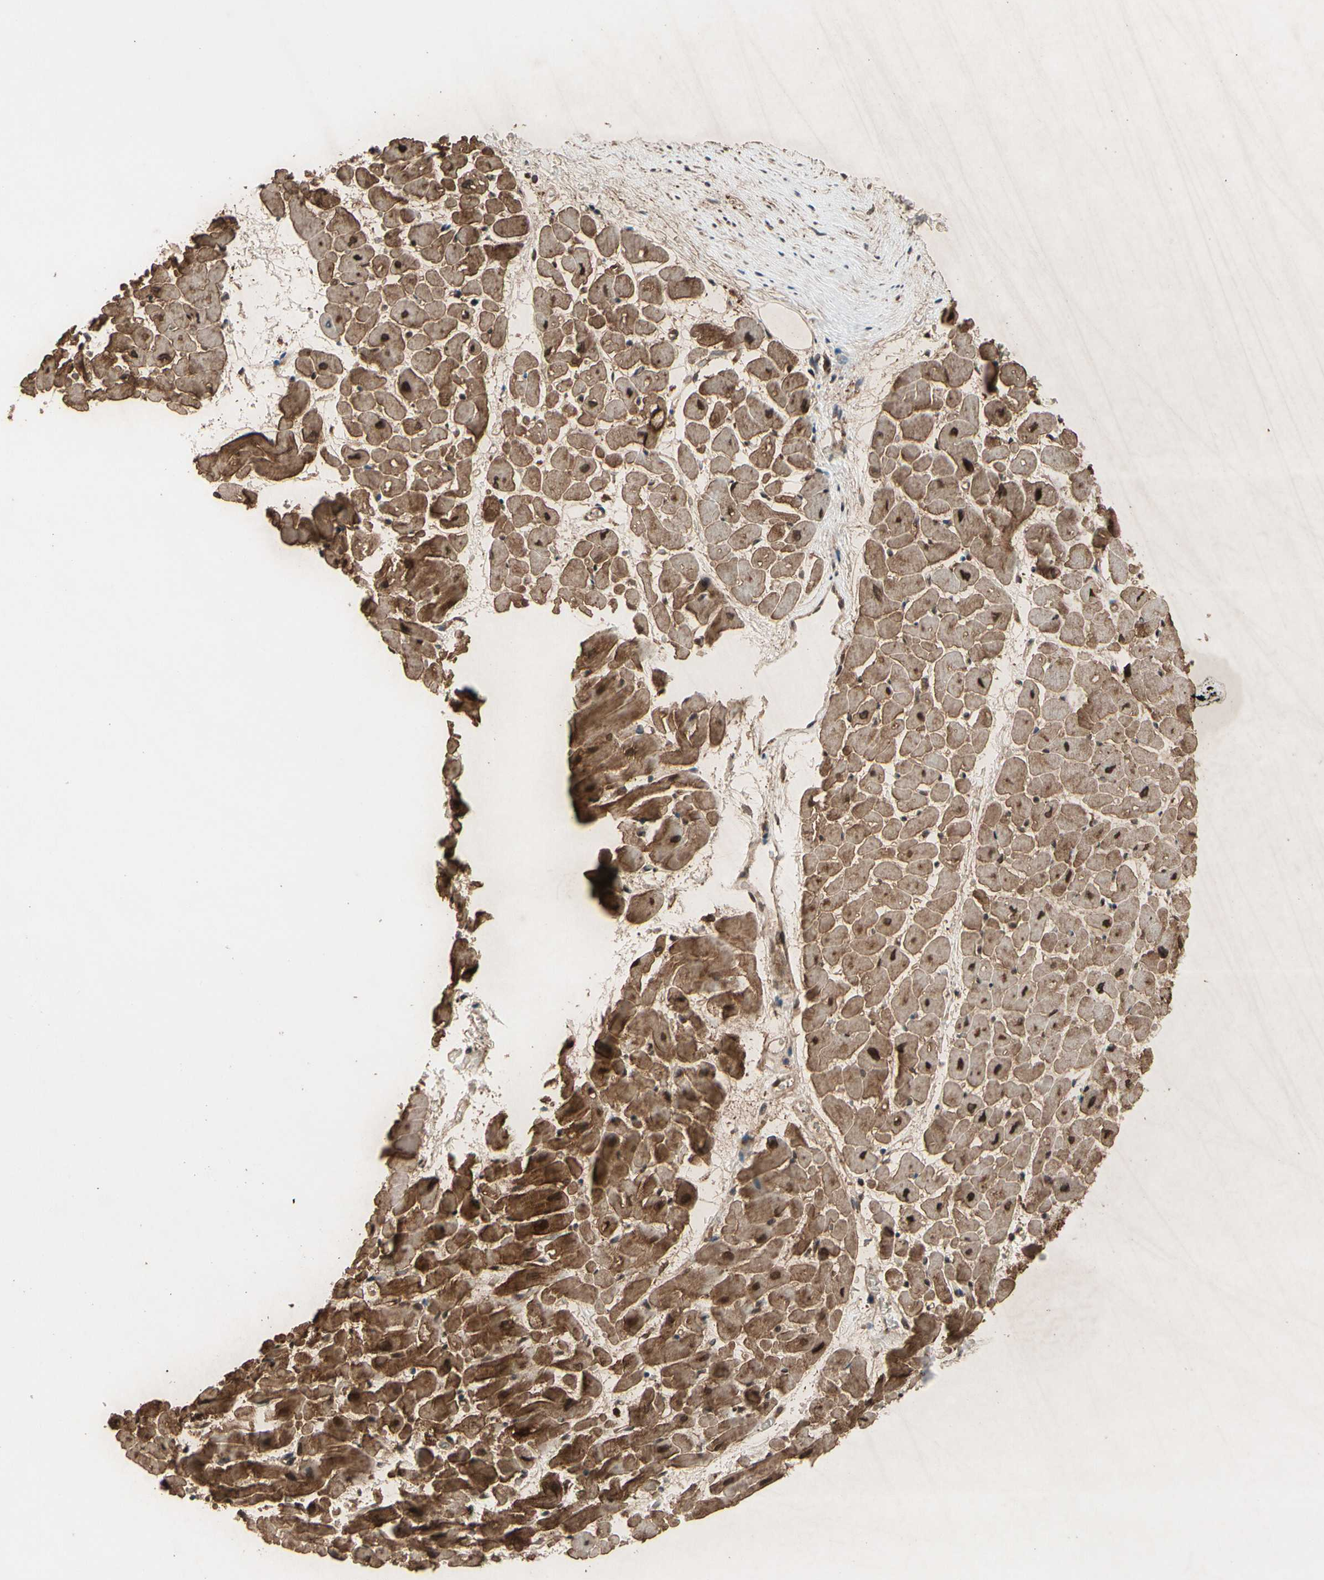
{"staining": {"intensity": "moderate", "quantity": ">75%", "location": "cytoplasmic/membranous,nuclear"}, "tissue": "heart muscle", "cell_type": "Cardiomyocytes", "image_type": "normal", "snomed": [{"axis": "morphology", "description": "Normal tissue, NOS"}, {"axis": "topography", "description": "Heart"}], "caption": "Normal heart muscle shows moderate cytoplasmic/membranous,nuclear staining in approximately >75% of cardiomyocytes, visualized by immunohistochemistry.", "gene": "CSF1R", "patient": {"sex": "male", "age": 45}}